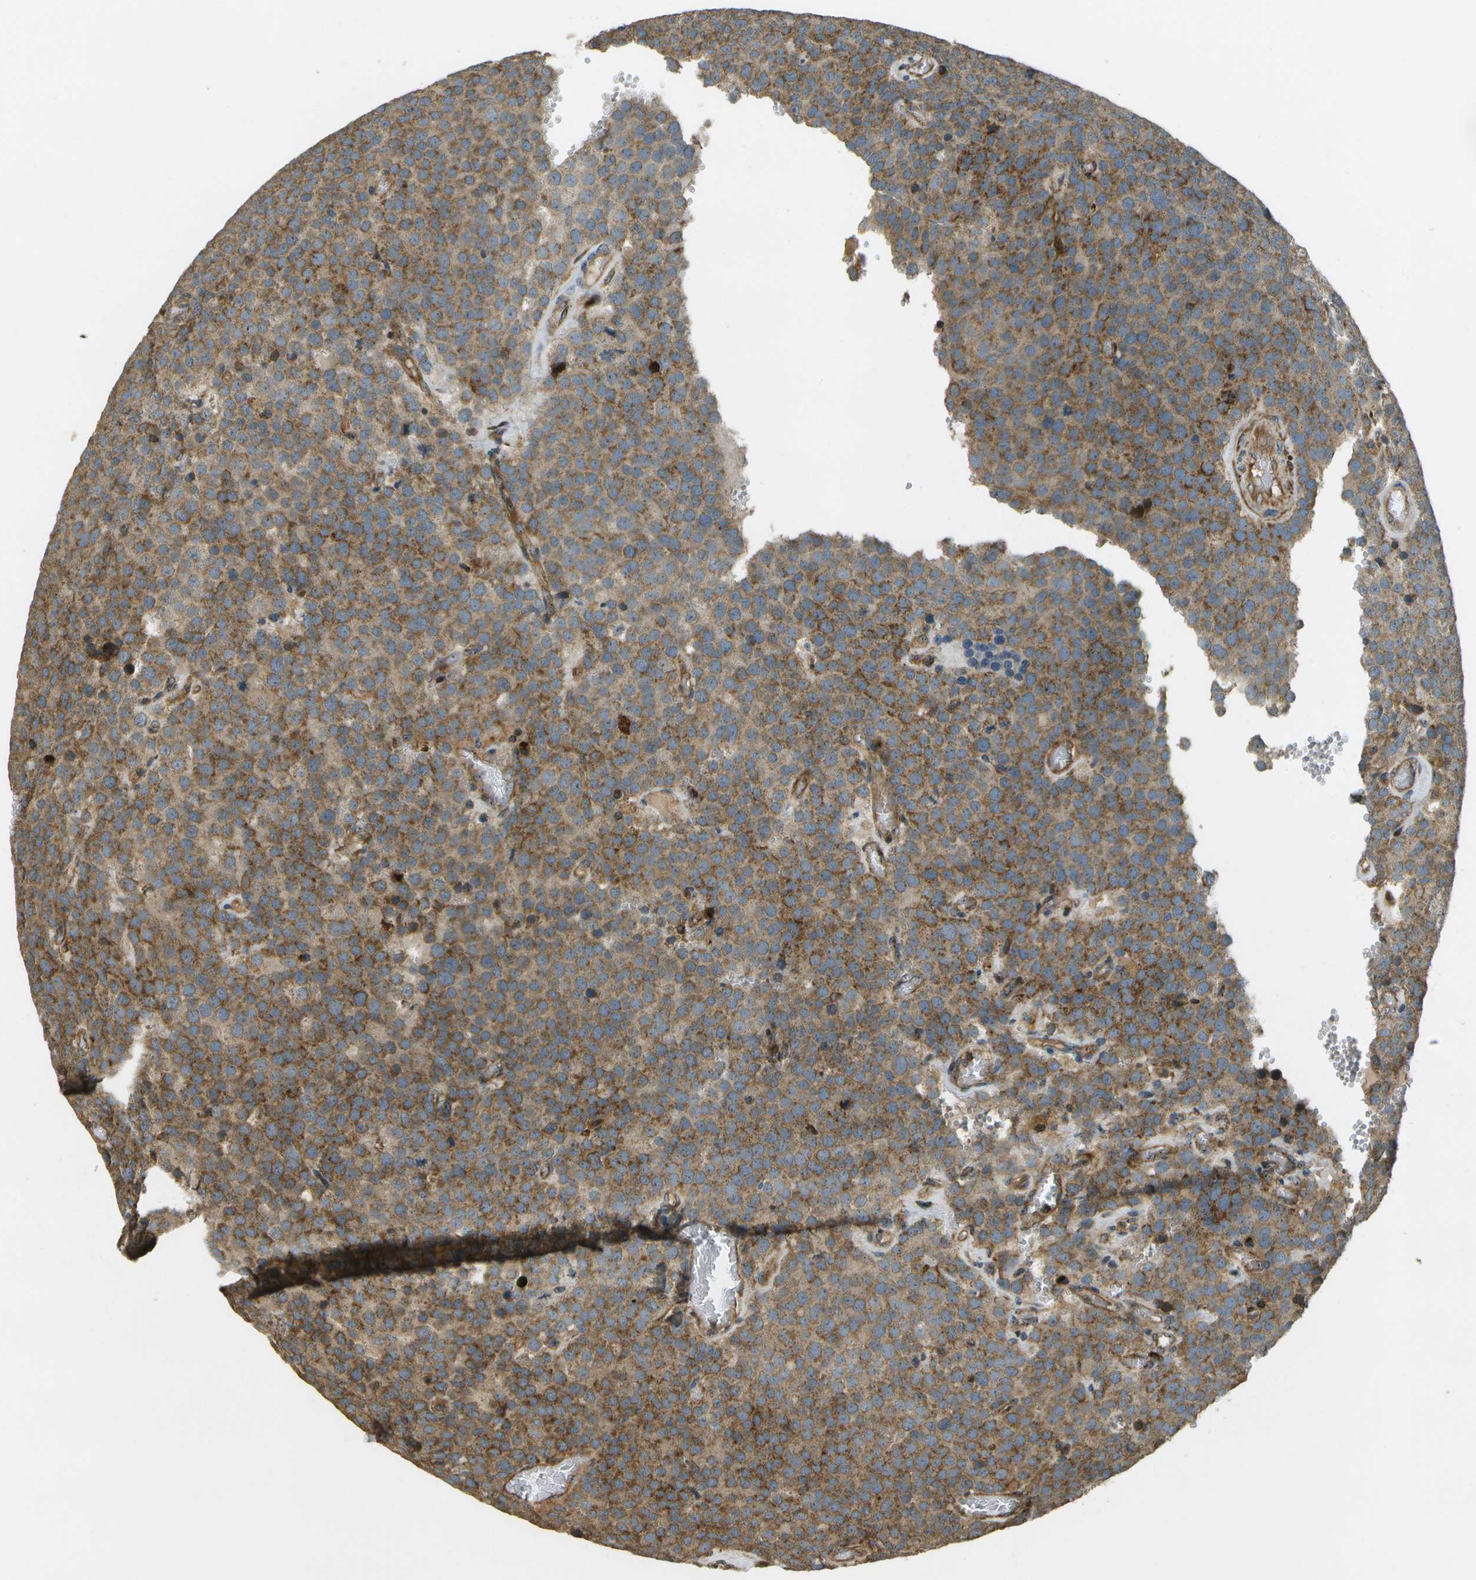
{"staining": {"intensity": "moderate", "quantity": ">75%", "location": "cytoplasmic/membranous"}, "tissue": "testis cancer", "cell_type": "Tumor cells", "image_type": "cancer", "snomed": [{"axis": "morphology", "description": "Normal tissue, NOS"}, {"axis": "morphology", "description": "Seminoma, NOS"}, {"axis": "topography", "description": "Testis"}], "caption": "An immunohistochemistry photomicrograph of tumor tissue is shown. Protein staining in brown shows moderate cytoplasmic/membranous positivity in testis seminoma within tumor cells.", "gene": "LRP12", "patient": {"sex": "male", "age": 71}}